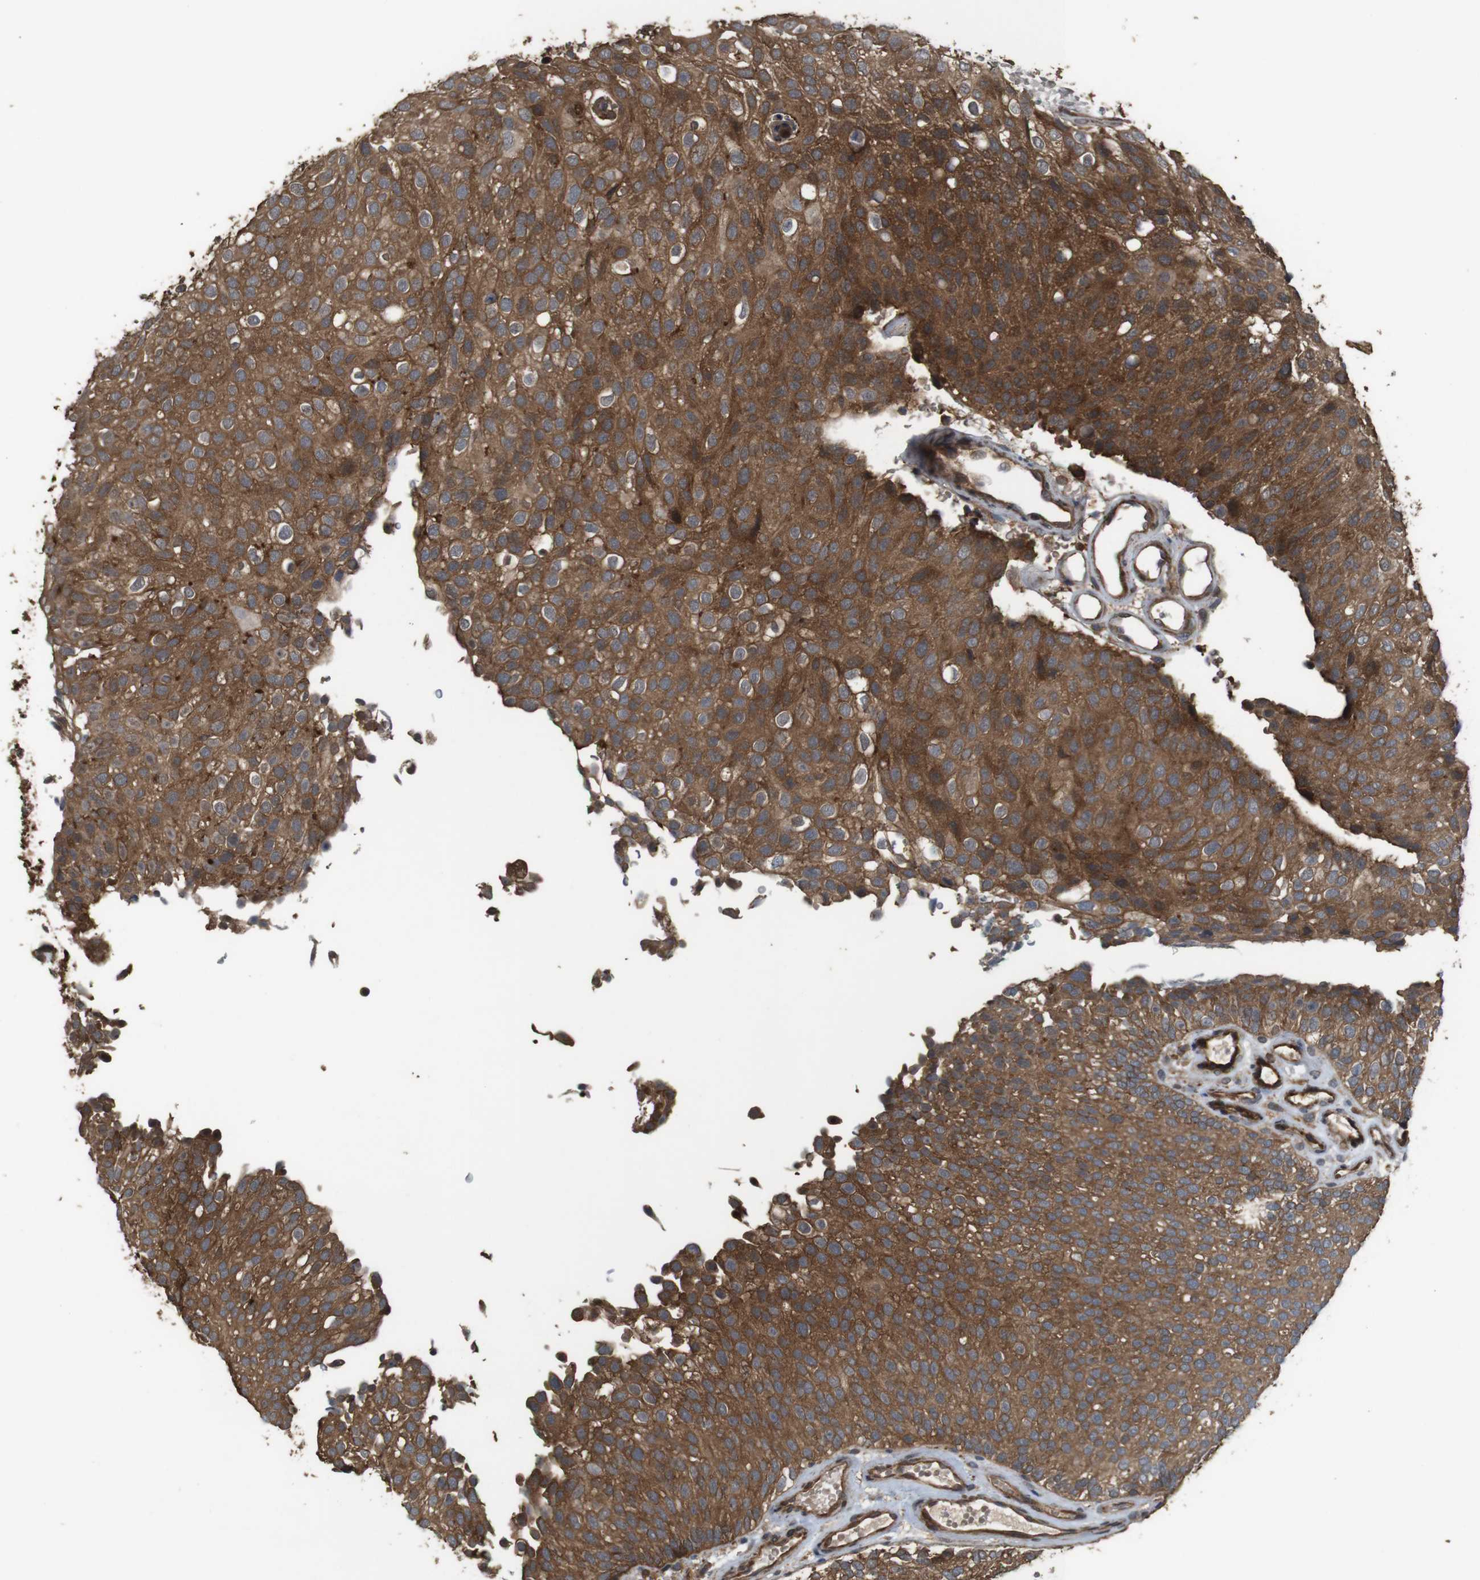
{"staining": {"intensity": "strong", "quantity": ">75%", "location": "cytoplasmic/membranous"}, "tissue": "urothelial cancer", "cell_type": "Tumor cells", "image_type": "cancer", "snomed": [{"axis": "morphology", "description": "Urothelial carcinoma, Low grade"}, {"axis": "topography", "description": "Urinary bladder"}], "caption": "The histopathology image displays immunohistochemical staining of low-grade urothelial carcinoma. There is strong cytoplasmic/membranous expression is appreciated in about >75% of tumor cells. (brown staining indicates protein expression, while blue staining denotes nuclei).", "gene": "BAG4", "patient": {"sex": "male", "age": 78}}